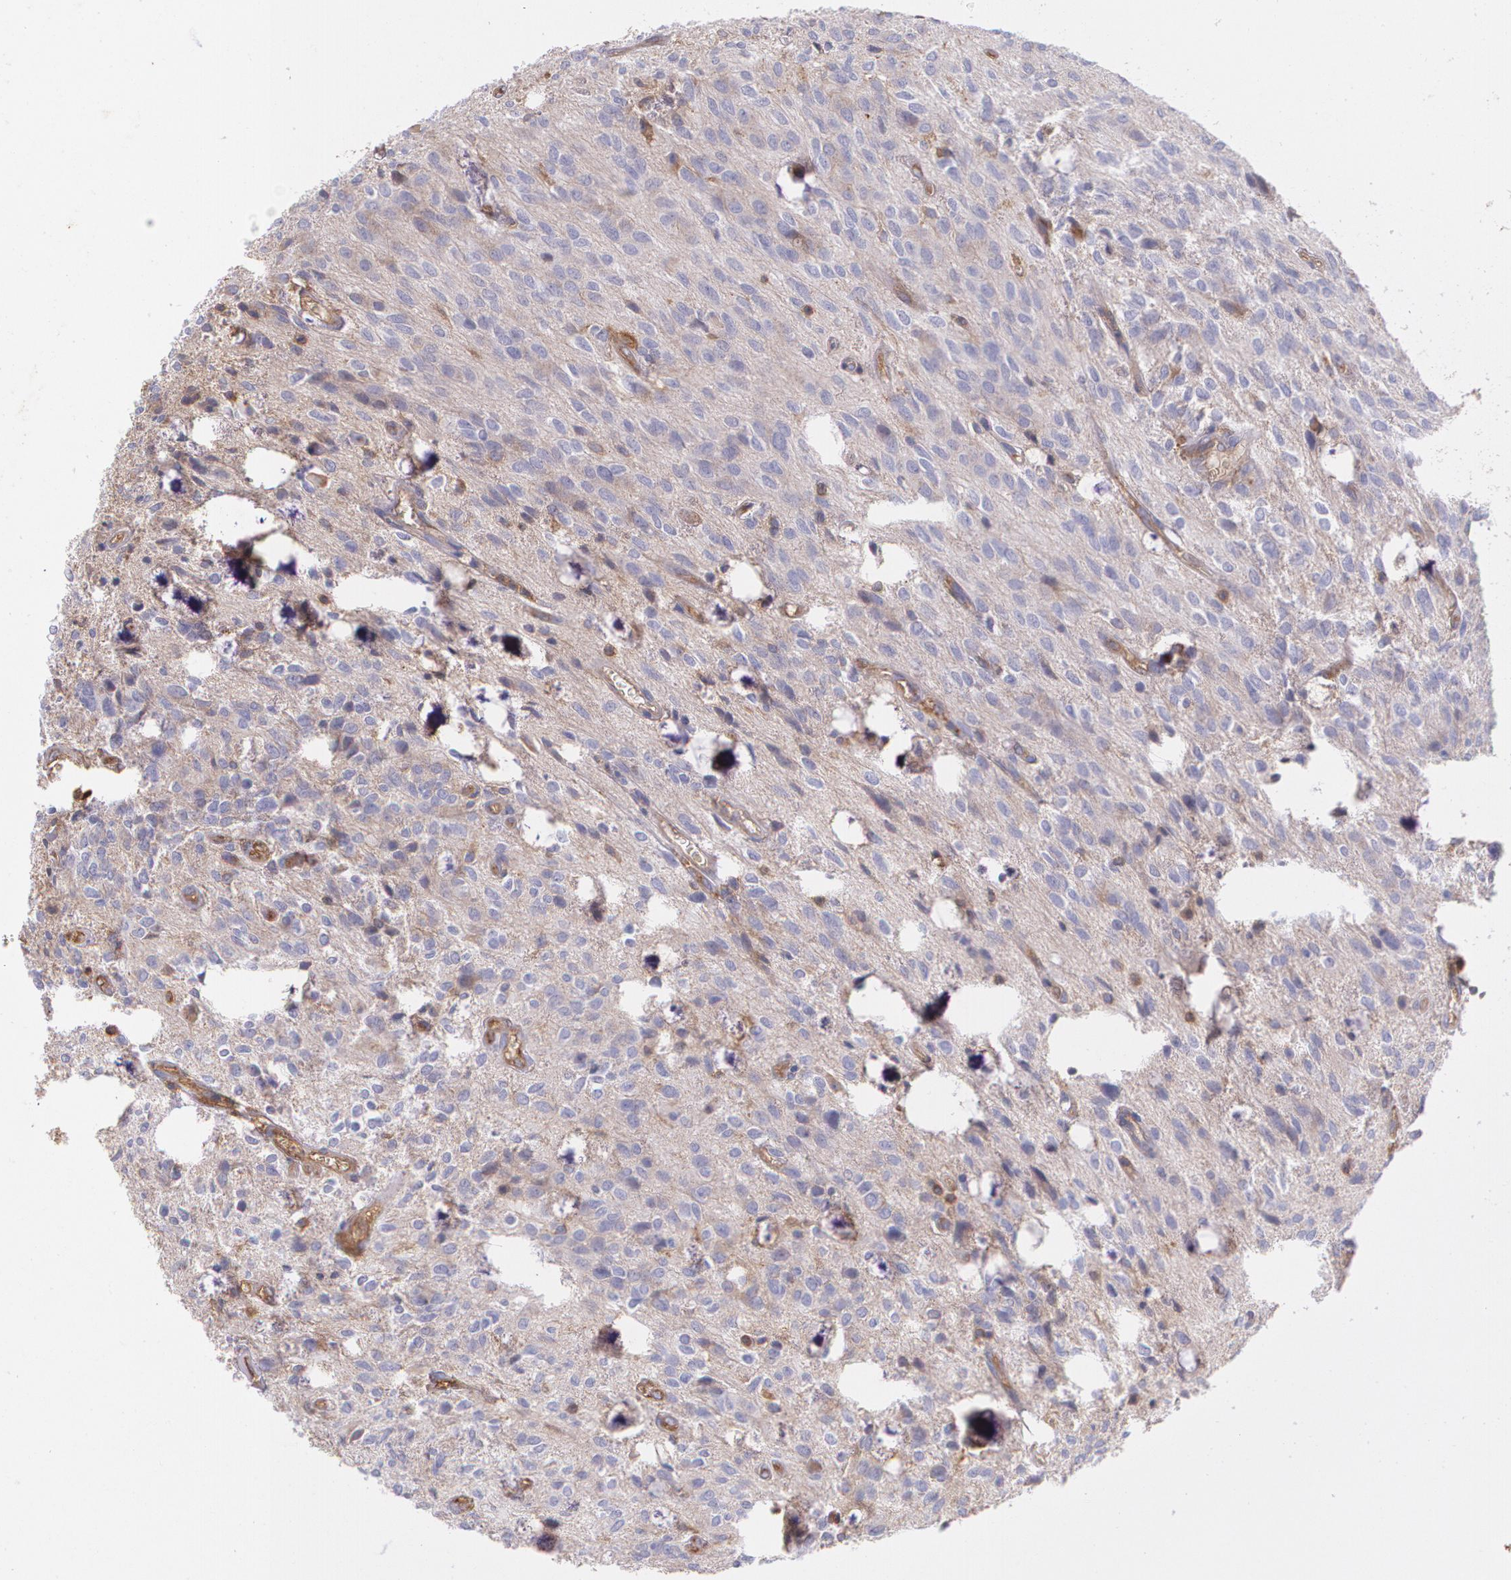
{"staining": {"intensity": "negative", "quantity": "none", "location": "none"}, "tissue": "glioma", "cell_type": "Tumor cells", "image_type": "cancer", "snomed": [{"axis": "morphology", "description": "Glioma, malignant, Low grade"}, {"axis": "topography", "description": "Brain"}], "caption": "A photomicrograph of glioma stained for a protein displays no brown staining in tumor cells.", "gene": "B2M", "patient": {"sex": "female", "age": 15}}